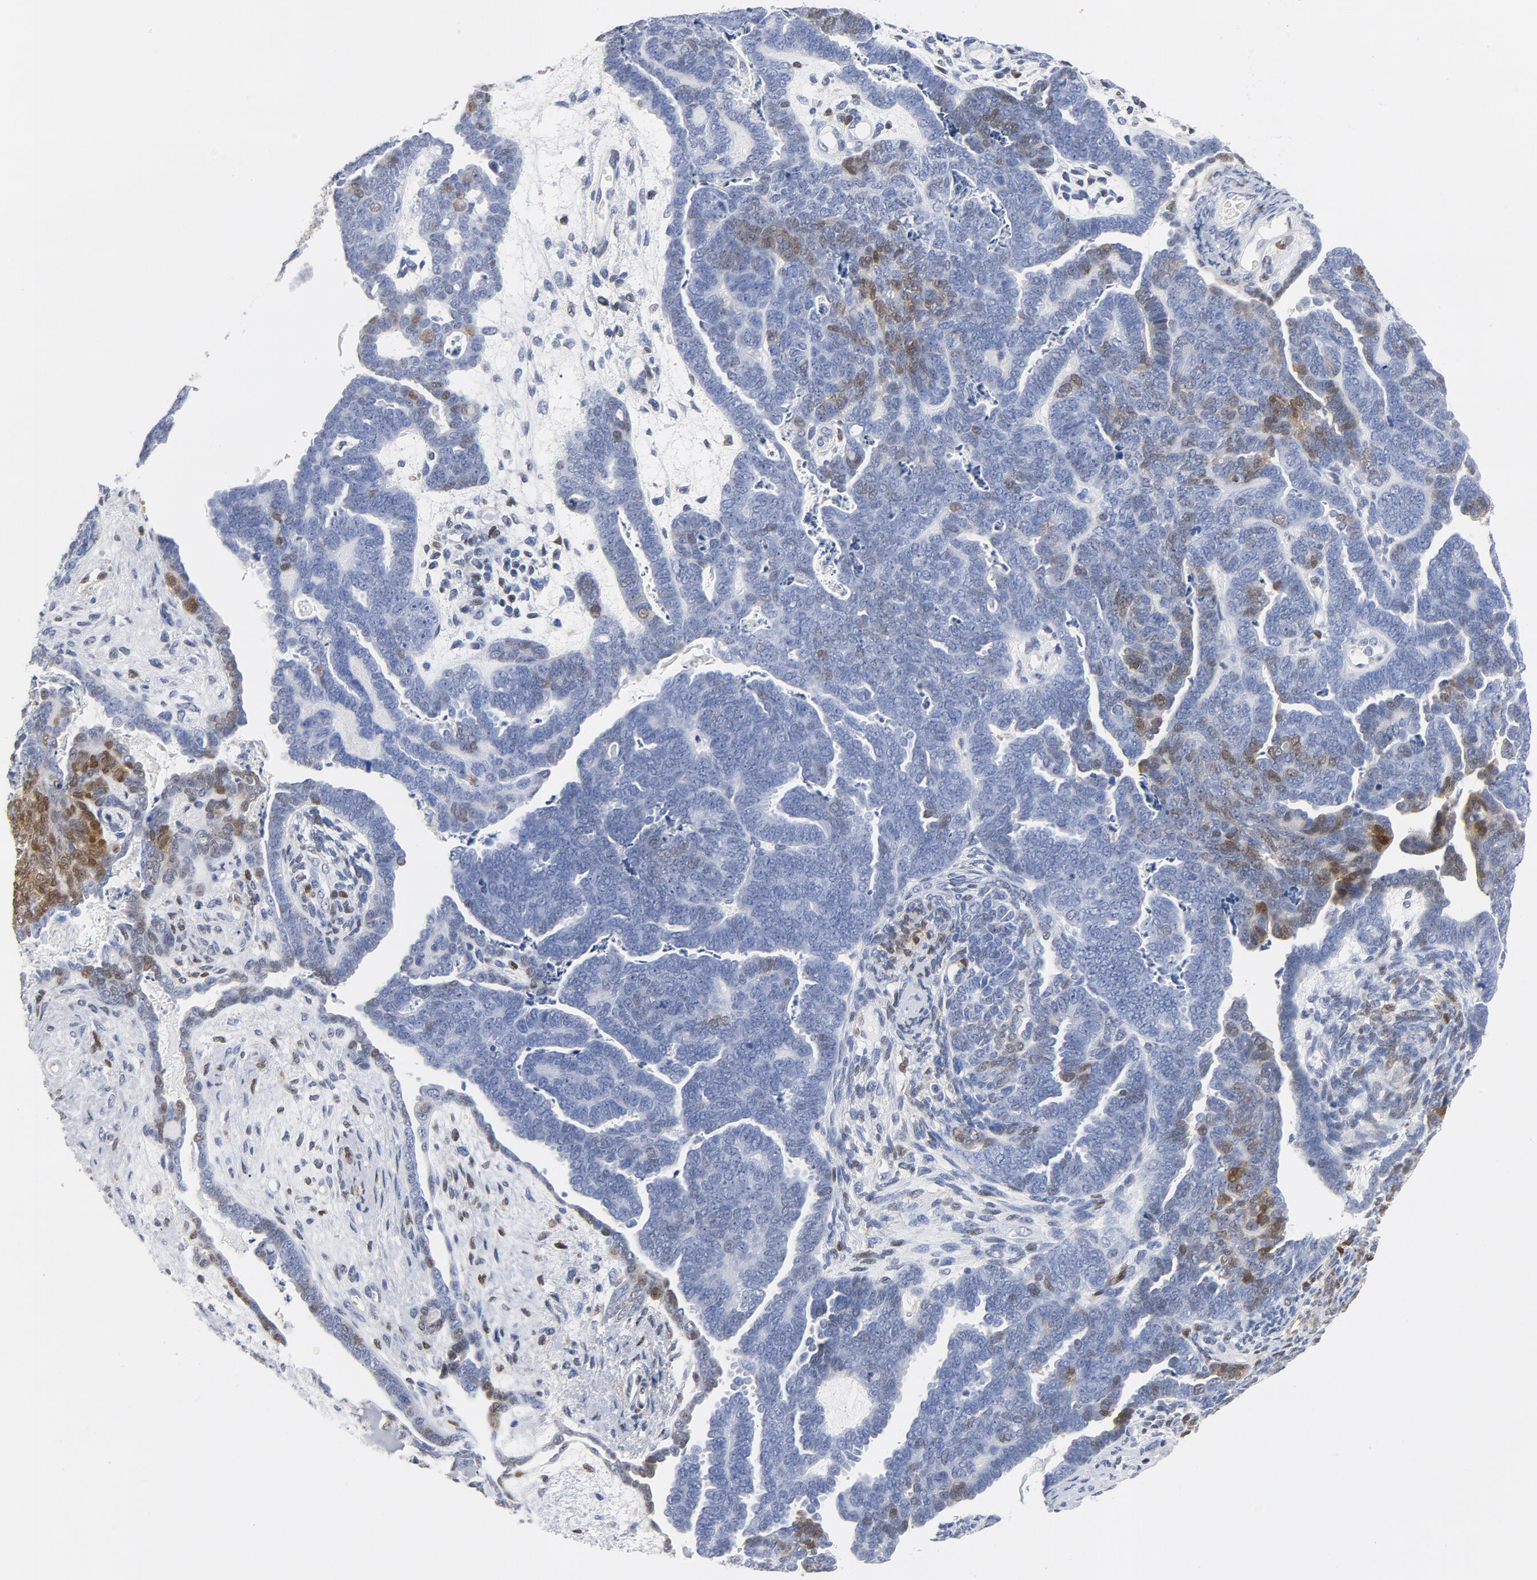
{"staining": {"intensity": "weak", "quantity": "<25%", "location": "nuclear"}, "tissue": "endometrial cancer", "cell_type": "Tumor cells", "image_type": "cancer", "snomed": [{"axis": "morphology", "description": "Neoplasm, malignant, NOS"}, {"axis": "topography", "description": "Endometrium"}], "caption": "Tumor cells show no significant staining in malignant neoplasm (endometrial).", "gene": "CDKN1B", "patient": {"sex": "female", "age": 74}}